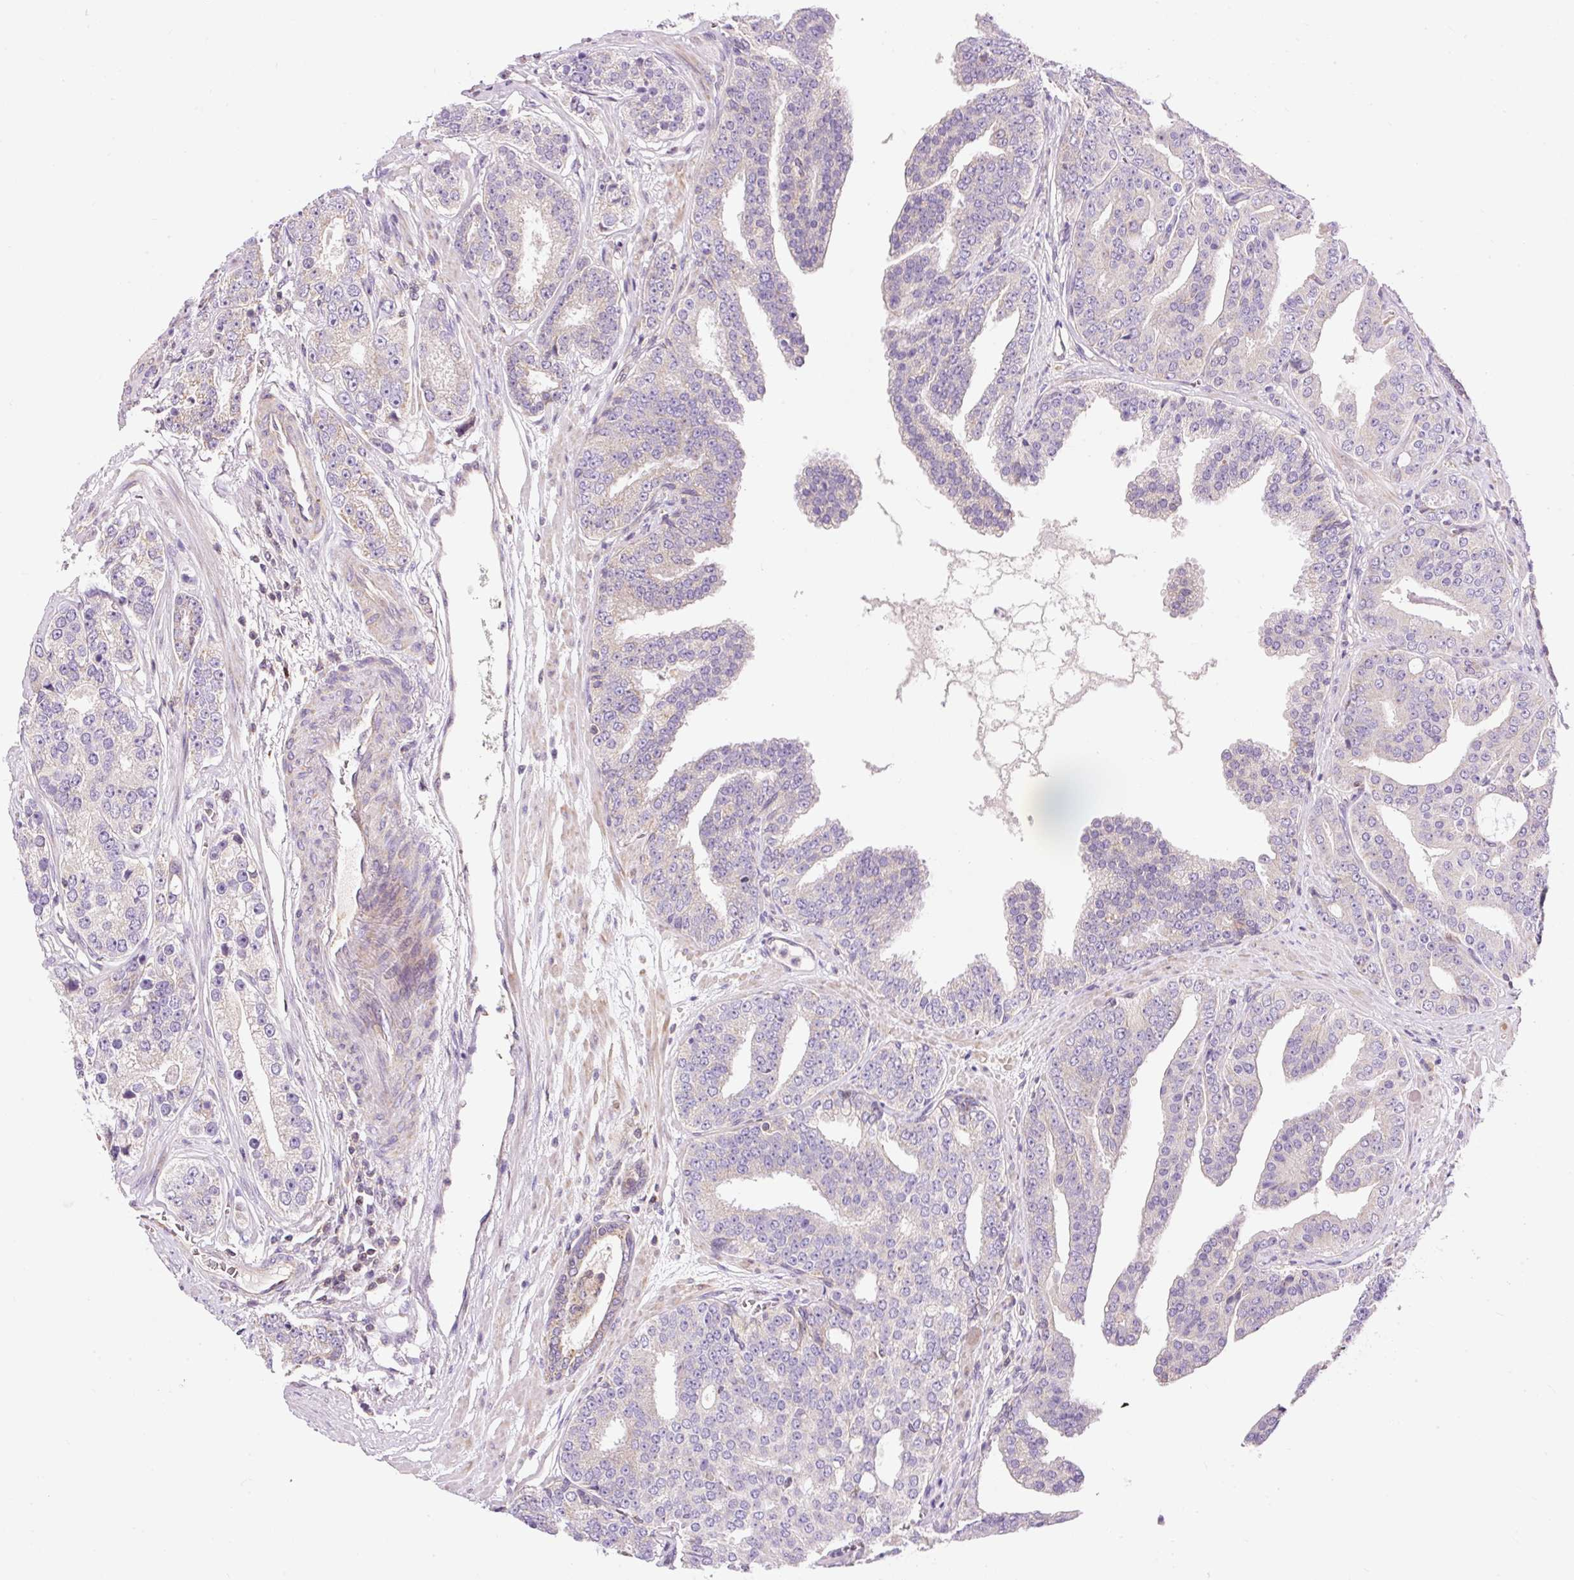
{"staining": {"intensity": "negative", "quantity": "none", "location": "none"}, "tissue": "prostate cancer", "cell_type": "Tumor cells", "image_type": "cancer", "snomed": [{"axis": "morphology", "description": "Adenocarcinoma, High grade"}, {"axis": "topography", "description": "Prostate"}], "caption": "Adenocarcinoma (high-grade) (prostate) was stained to show a protein in brown. There is no significant positivity in tumor cells.", "gene": "IMMT", "patient": {"sex": "male", "age": 71}}